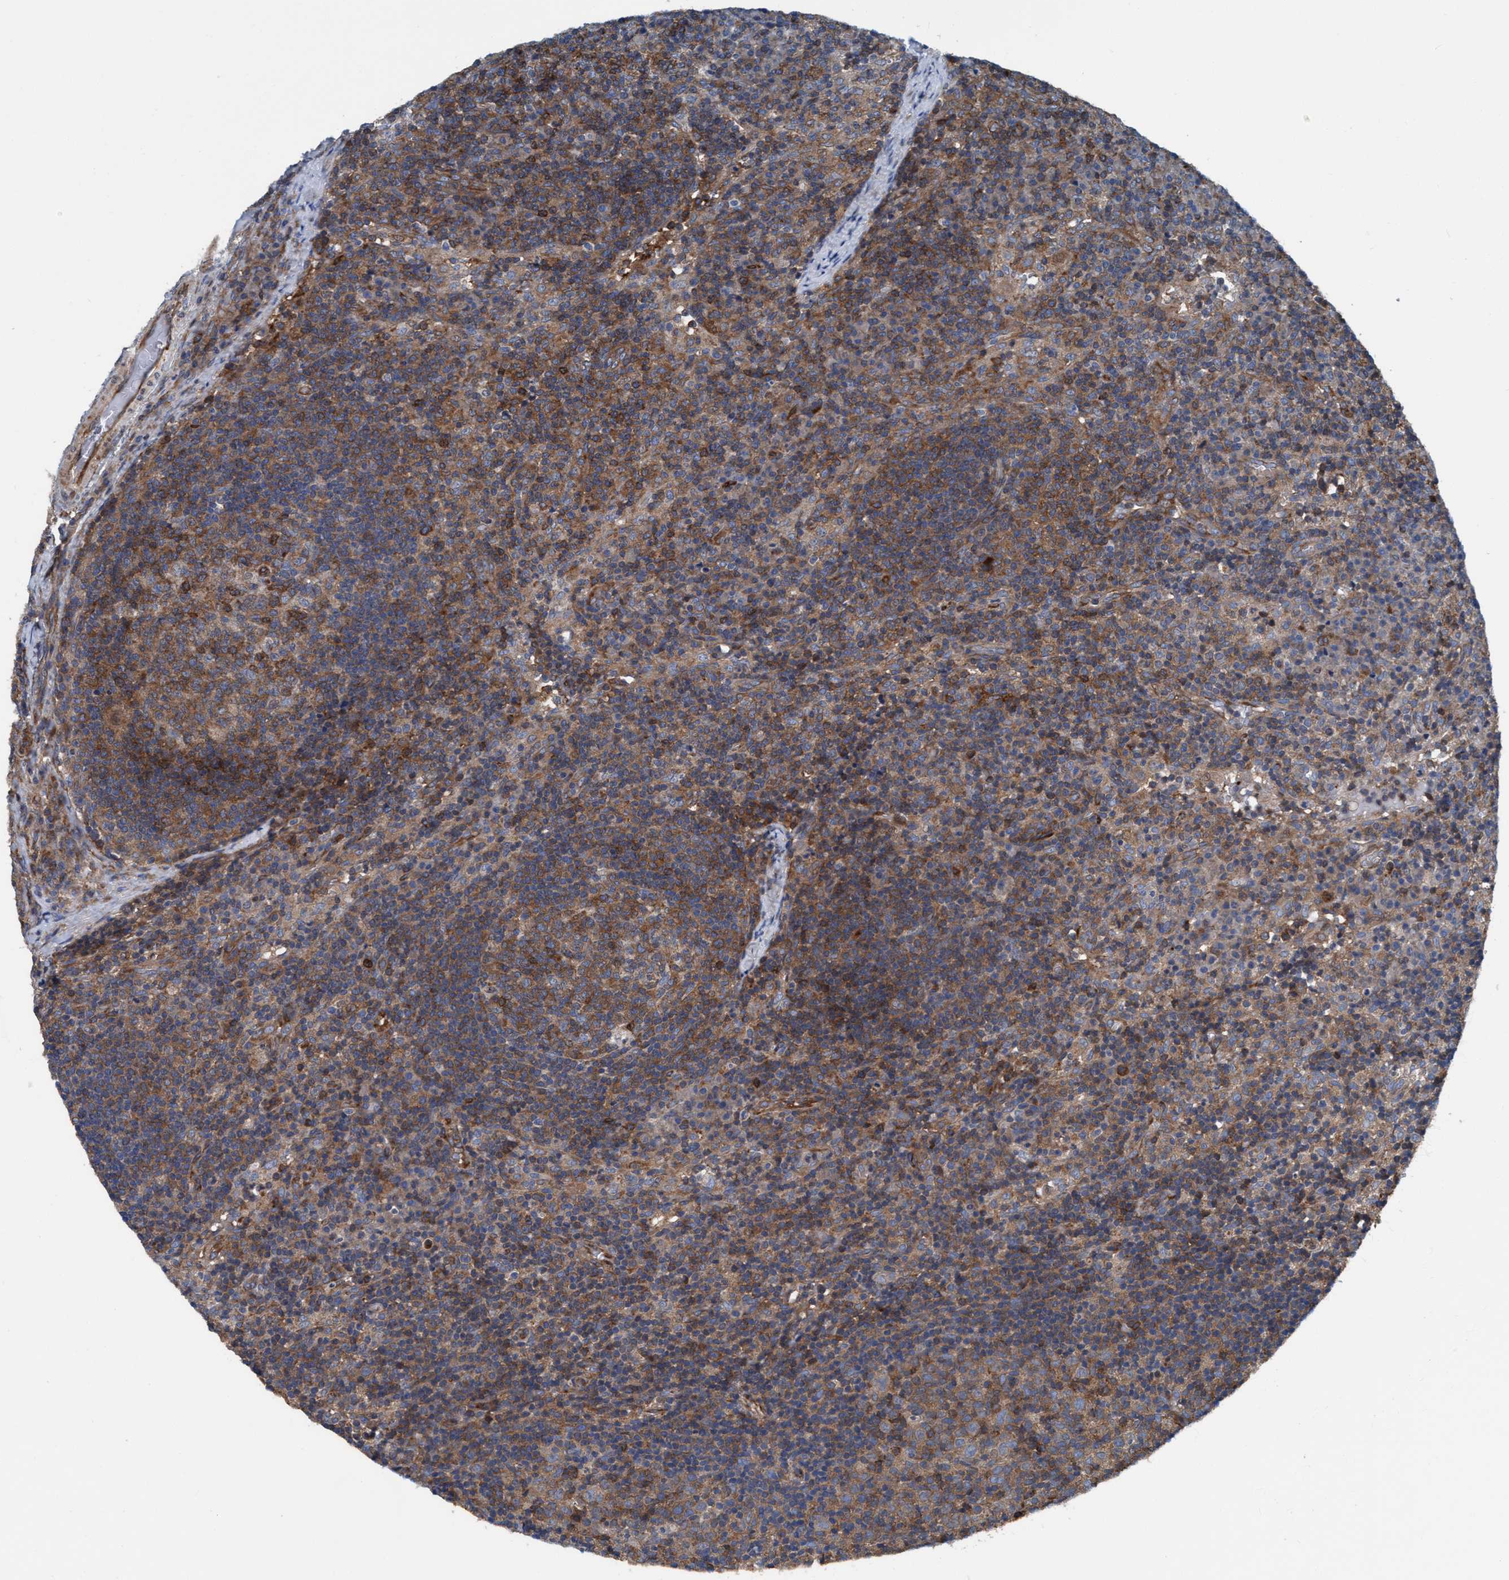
{"staining": {"intensity": "moderate", "quantity": ">75%", "location": "cytoplasmic/membranous"}, "tissue": "lymph node", "cell_type": "Germinal center cells", "image_type": "normal", "snomed": [{"axis": "morphology", "description": "Normal tissue, NOS"}, {"axis": "morphology", "description": "Inflammation, NOS"}, {"axis": "topography", "description": "Lymph node"}], "caption": "The photomicrograph exhibits immunohistochemical staining of benign lymph node. There is moderate cytoplasmic/membranous positivity is present in about >75% of germinal center cells.", "gene": "NMT1", "patient": {"sex": "male", "age": 55}}